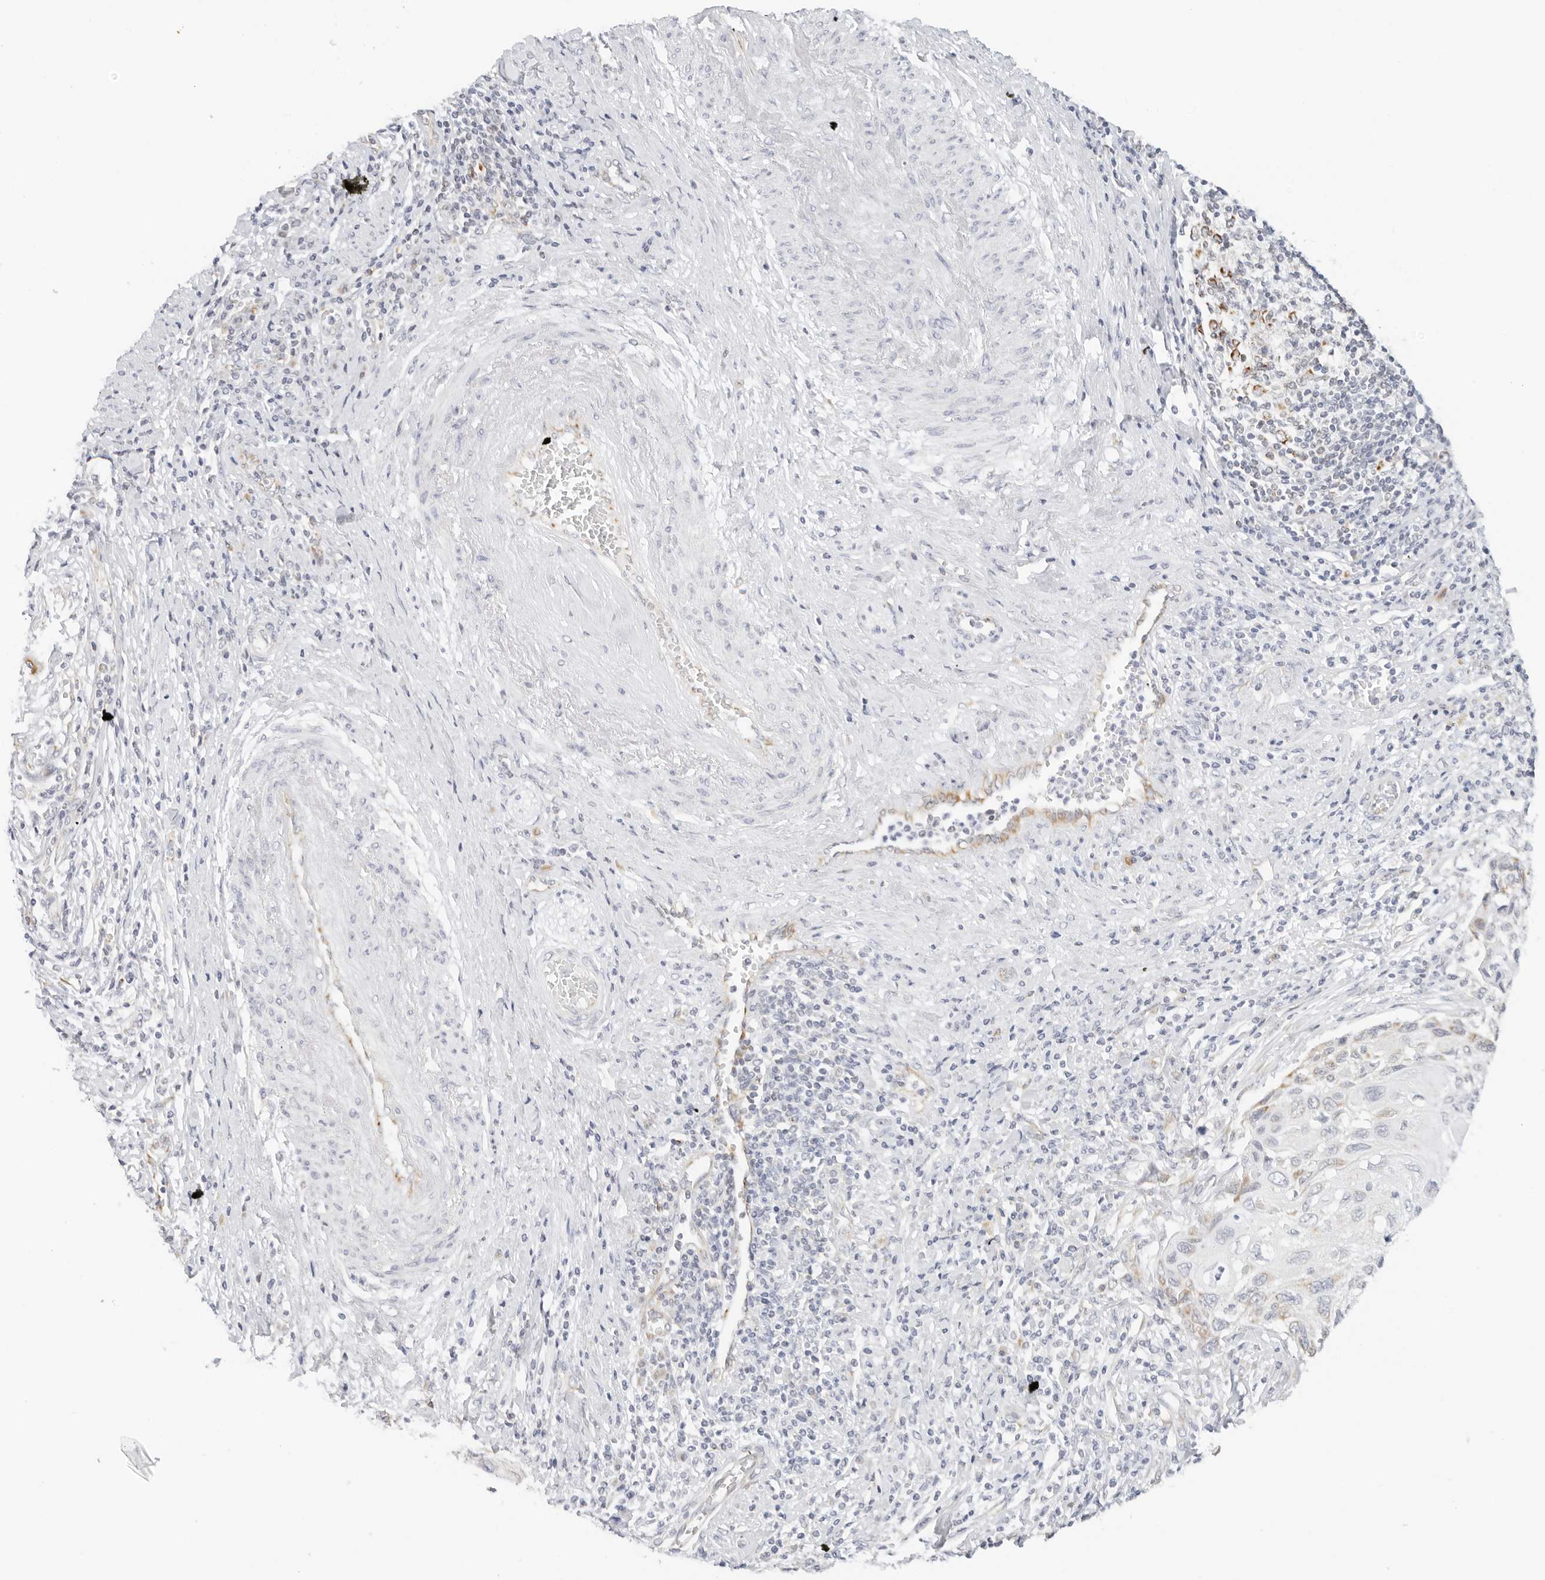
{"staining": {"intensity": "moderate", "quantity": "25%-75%", "location": "cytoplasmic/membranous"}, "tissue": "cervical cancer", "cell_type": "Tumor cells", "image_type": "cancer", "snomed": [{"axis": "morphology", "description": "Squamous cell carcinoma, NOS"}, {"axis": "topography", "description": "Cervix"}], "caption": "Moderate cytoplasmic/membranous staining is identified in approximately 25%-75% of tumor cells in cervical cancer (squamous cell carcinoma).", "gene": "RC3H1", "patient": {"sex": "female", "age": 70}}